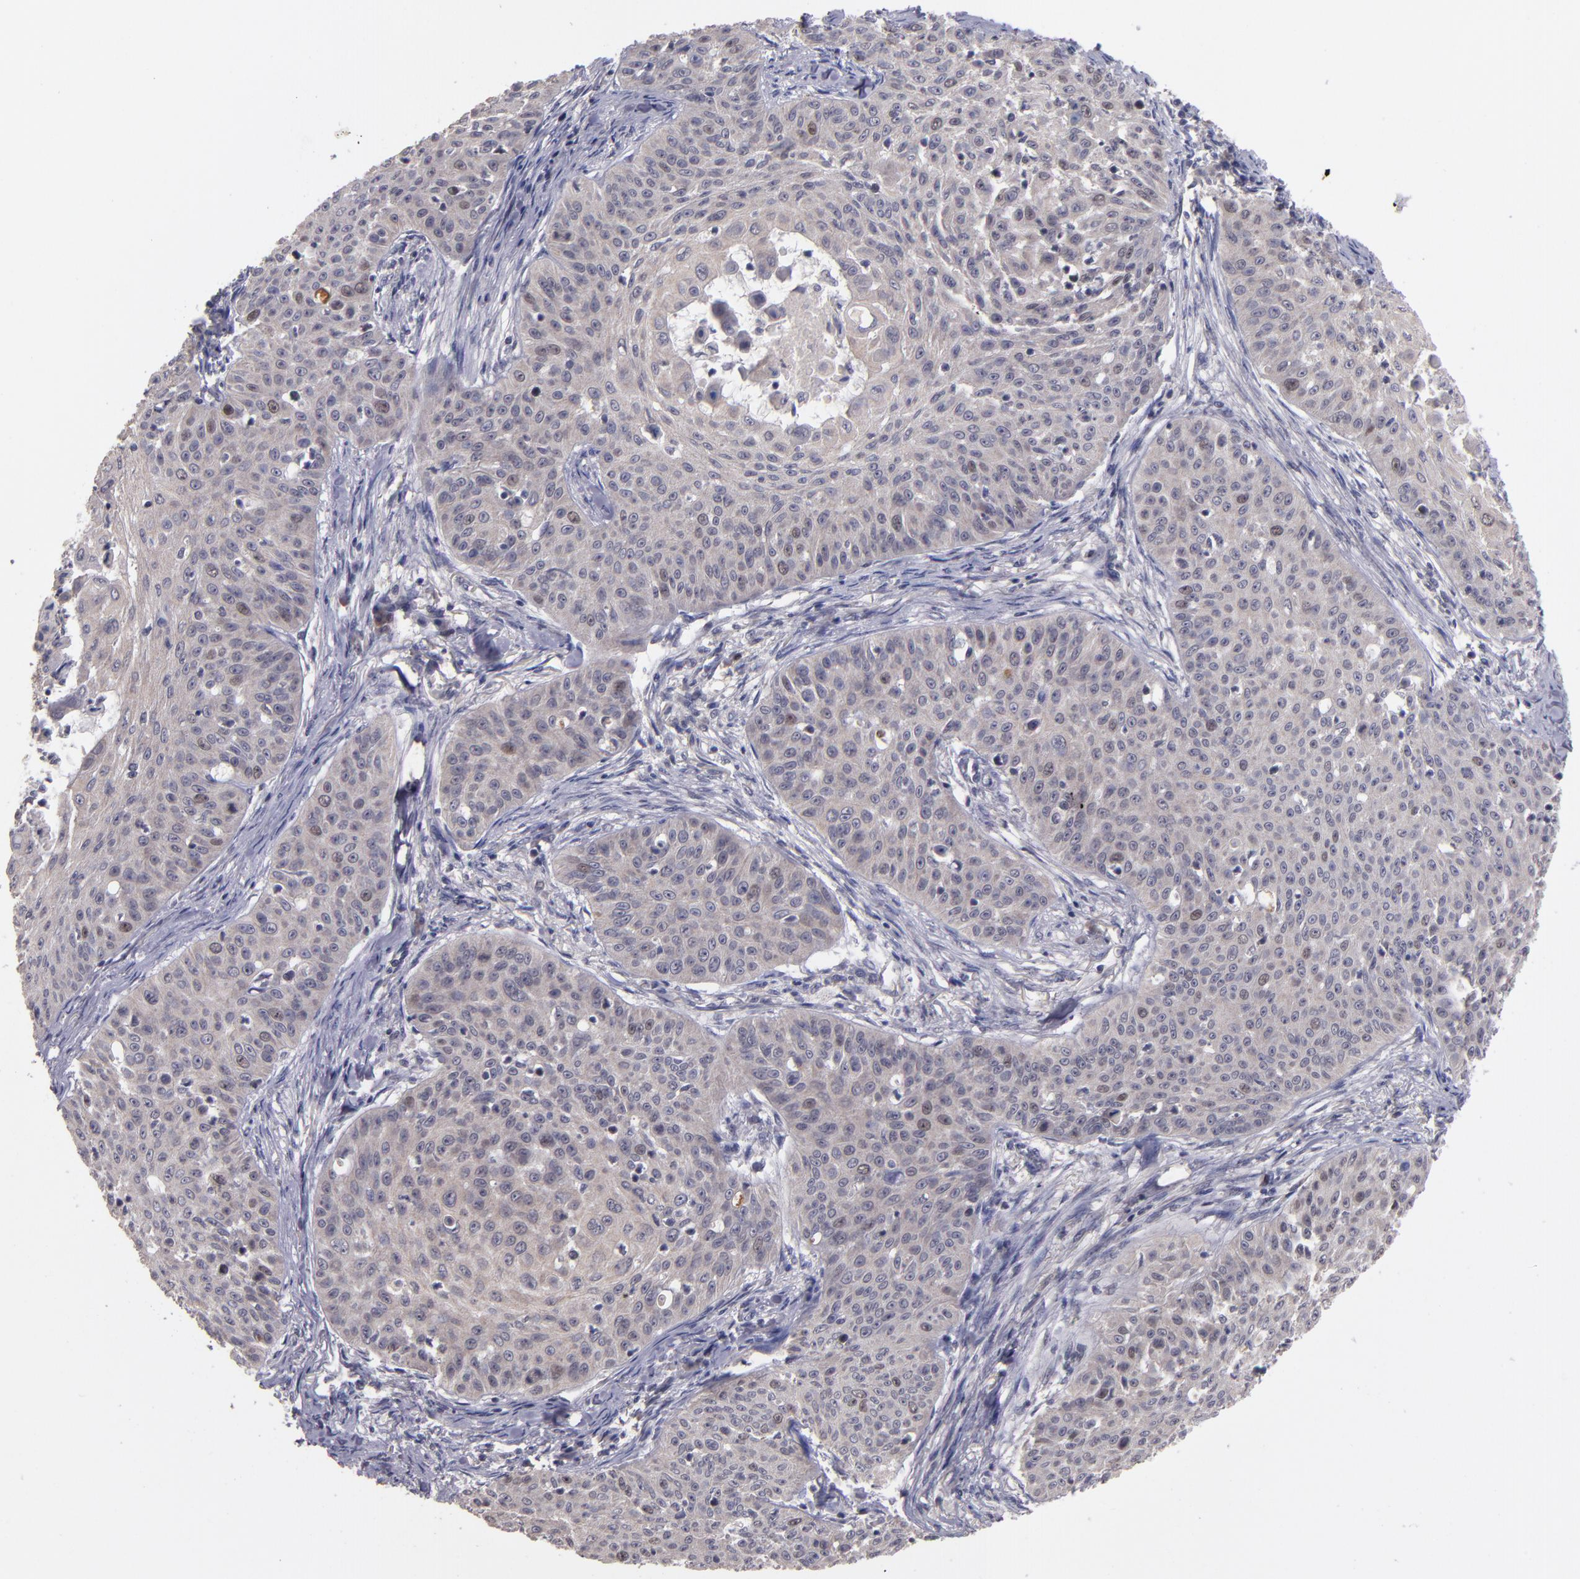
{"staining": {"intensity": "moderate", "quantity": "25%-75%", "location": "nuclear"}, "tissue": "skin cancer", "cell_type": "Tumor cells", "image_type": "cancer", "snomed": [{"axis": "morphology", "description": "Squamous cell carcinoma, NOS"}, {"axis": "topography", "description": "Skin"}], "caption": "Moderate nuclear expression for a protein is identified in approximately 25%-75% of tumor cells of skin cancer (squamous cell carcinoma) using IHC.", "gene": "CDC7", "patient": {"sex": "male", "age": 82}}